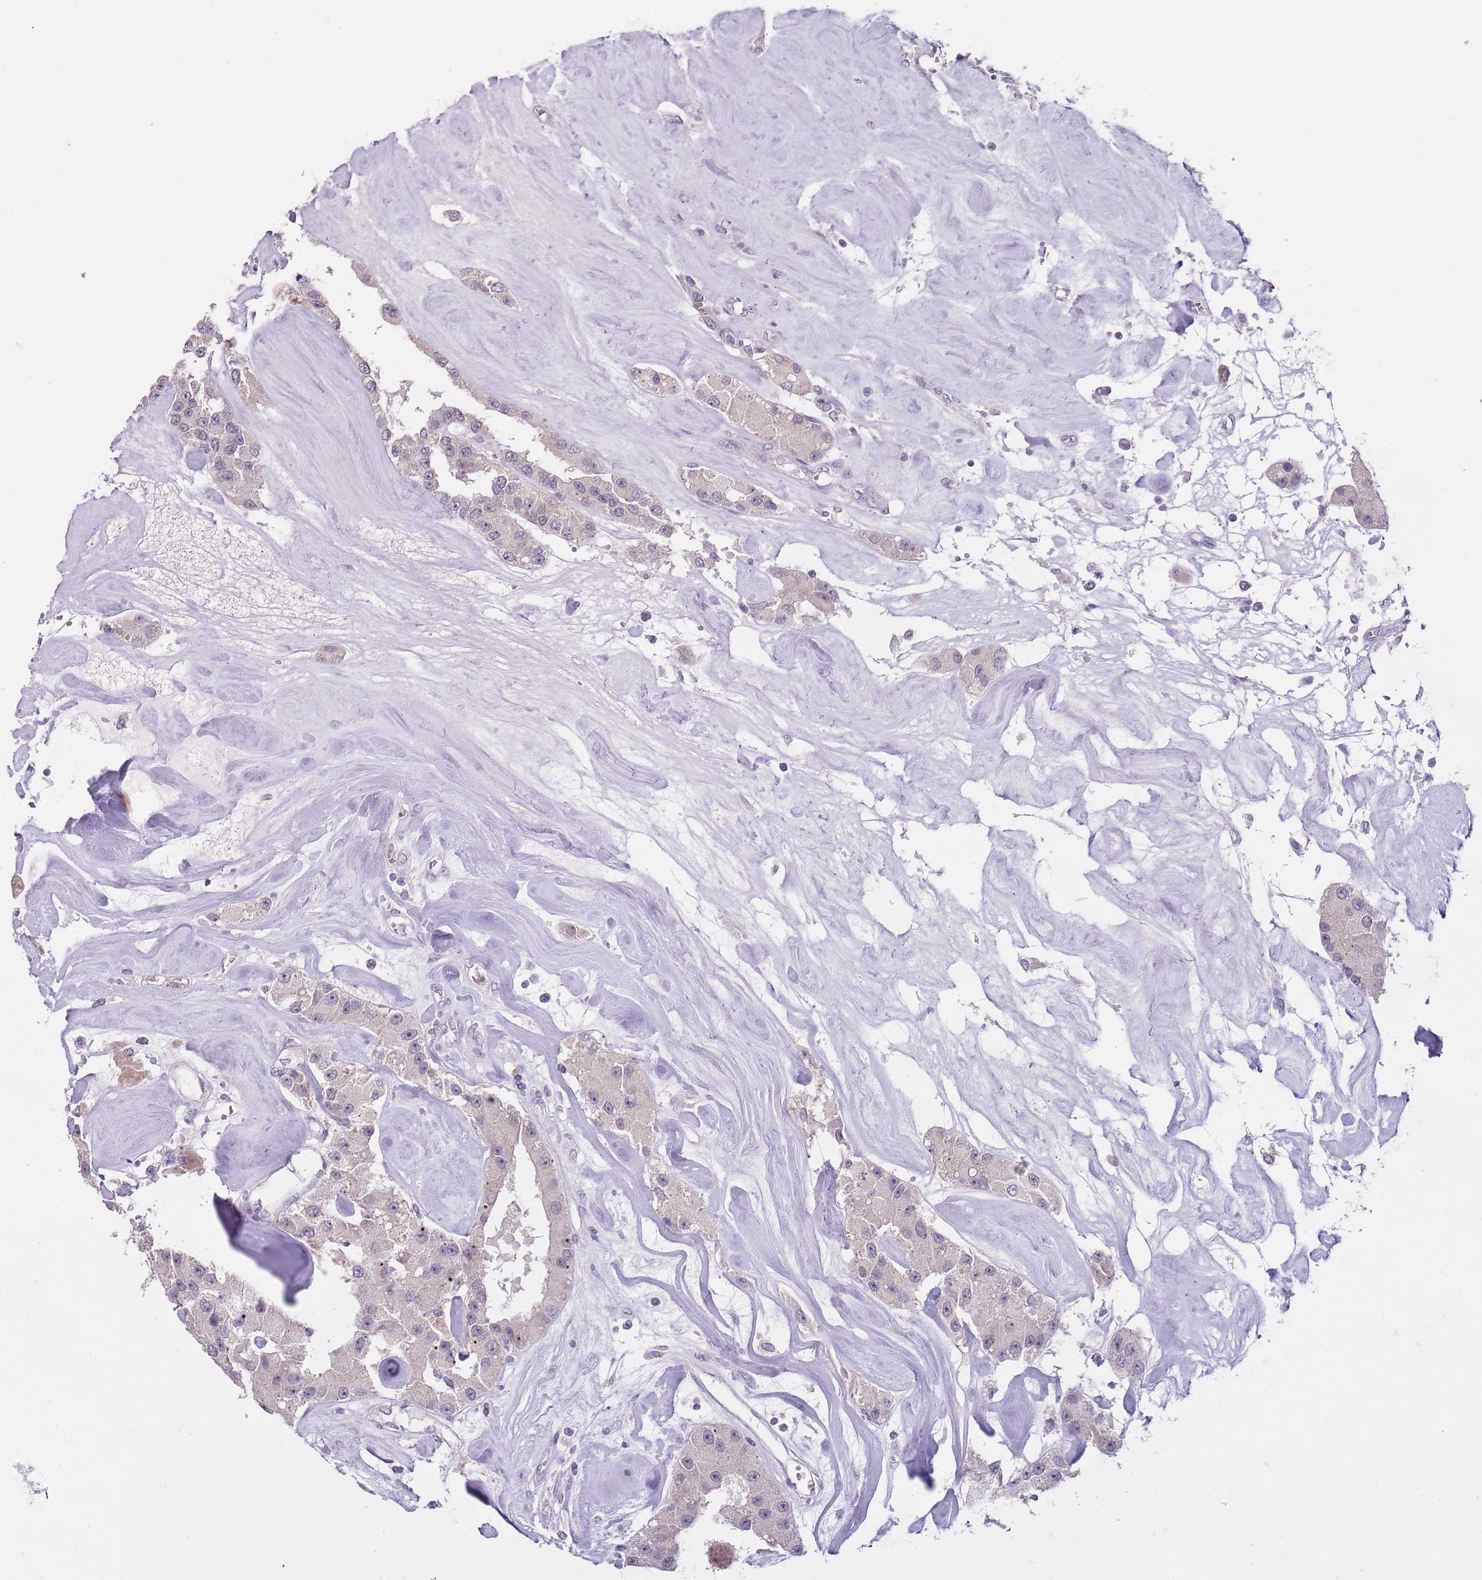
{"staining": {"intensity": "negative", "quantity": "none", "location": "none"}, "tissue": "carcinoid", "cell_type": "Tumor cells", "image_type": "cancer", "snomed": [{"axis": "morphology", "description": "Carcinoid, malignant, NOS"}, {"axis": "topography", "description": "Pancreas"}], "caption": "Carcinoid (malignant) stained for a protein using immunohistochemistry shows no positivity tumor cells.", "gene": "SLC35E3", "patient": {"sex": "male", "age": 41}}